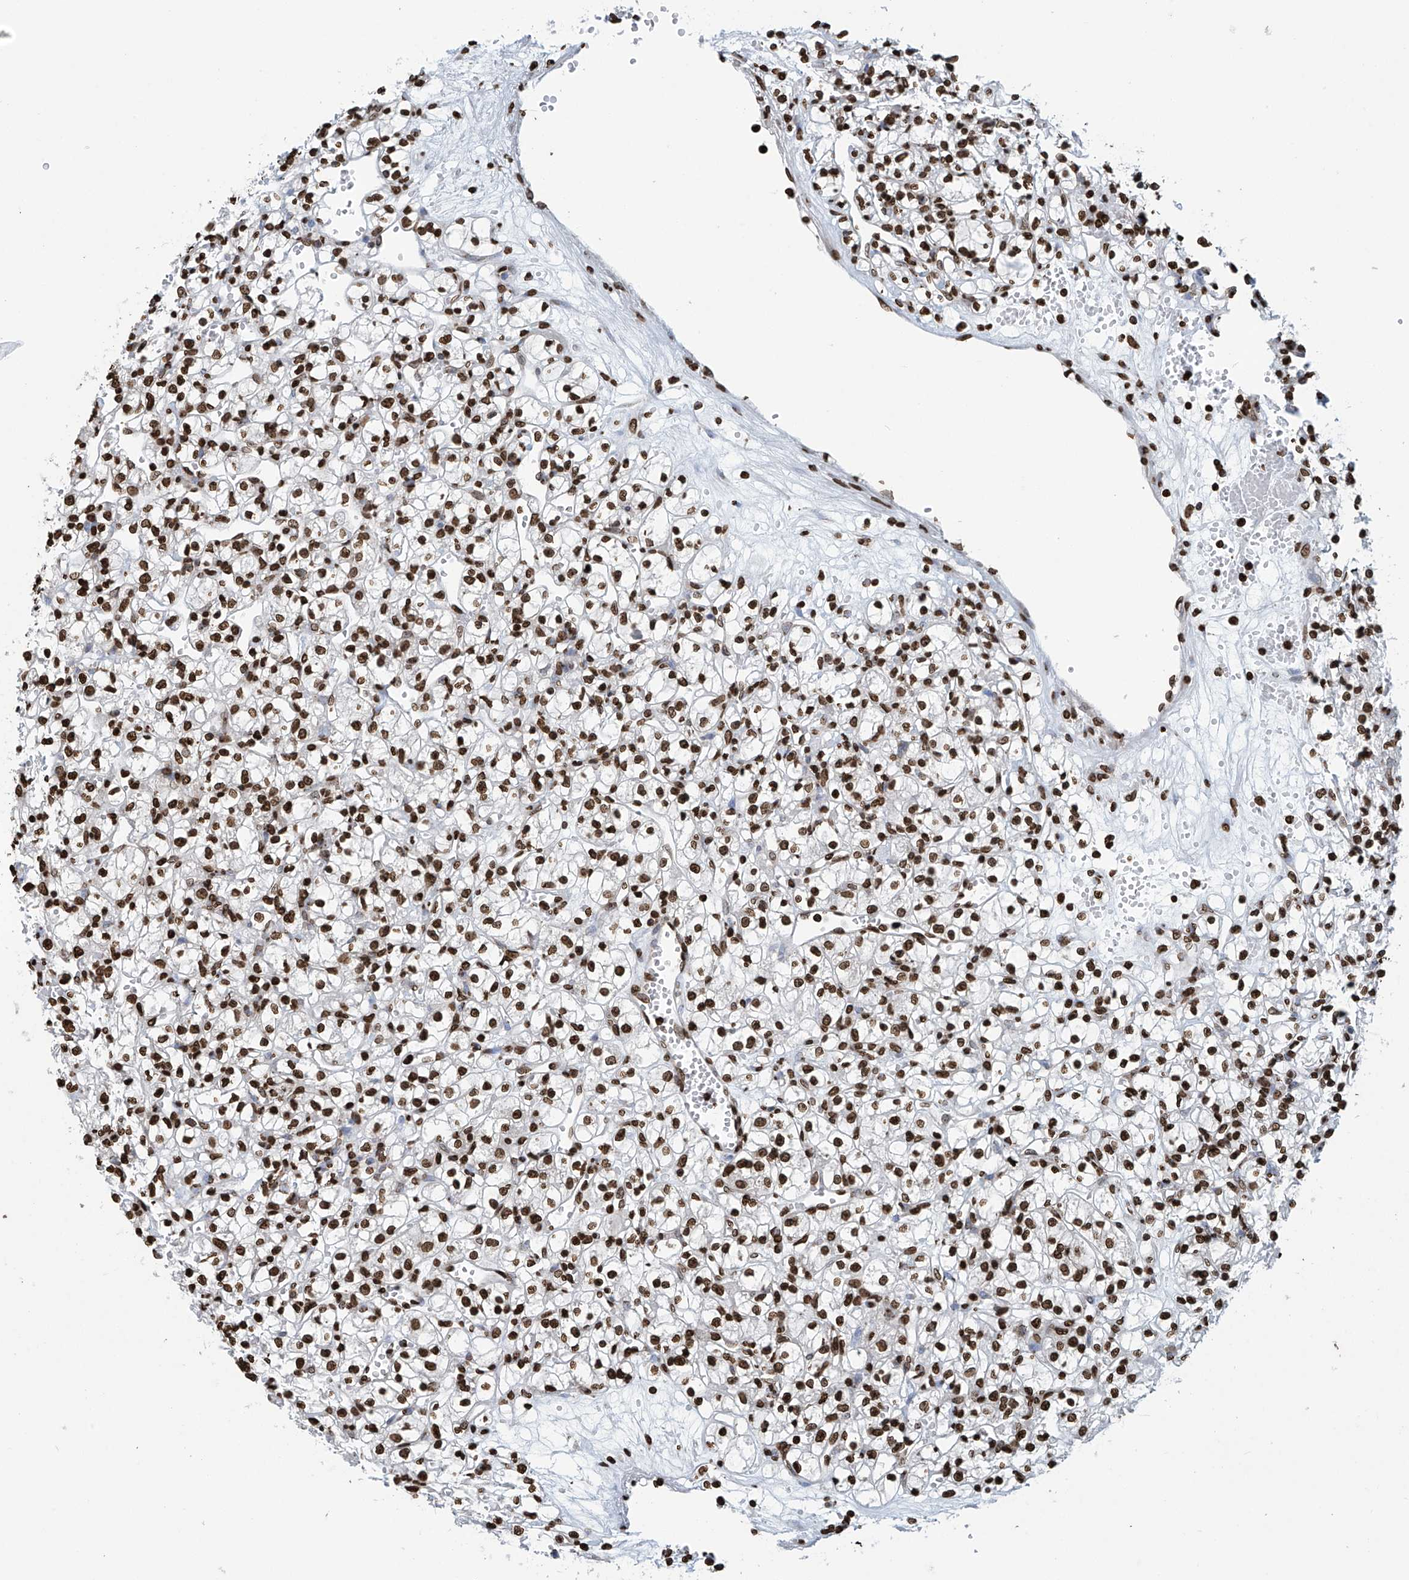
{"staining": {"intensity": "strong", "quantity": ">75%", "location": "nuclear"}, "tissue": "renal cancer", "cell_type": "Tumor cells", "image_type": "cancer", "snomed": [{"axis": "morphology", "description": "Adenocarcinoma, NOS"}, {"axis": "topography", "description": "Kidney"}], "caption": "The histopathology image exhibits staining of adenocarcinoma (renal), revealing strong nuclear protein expression (brown color) within tumor cells. (DAB IHC with brightfield microscopy, high magnification).", "gene": "DPPA2", "patient": {"sex": "female", "age": 59}}